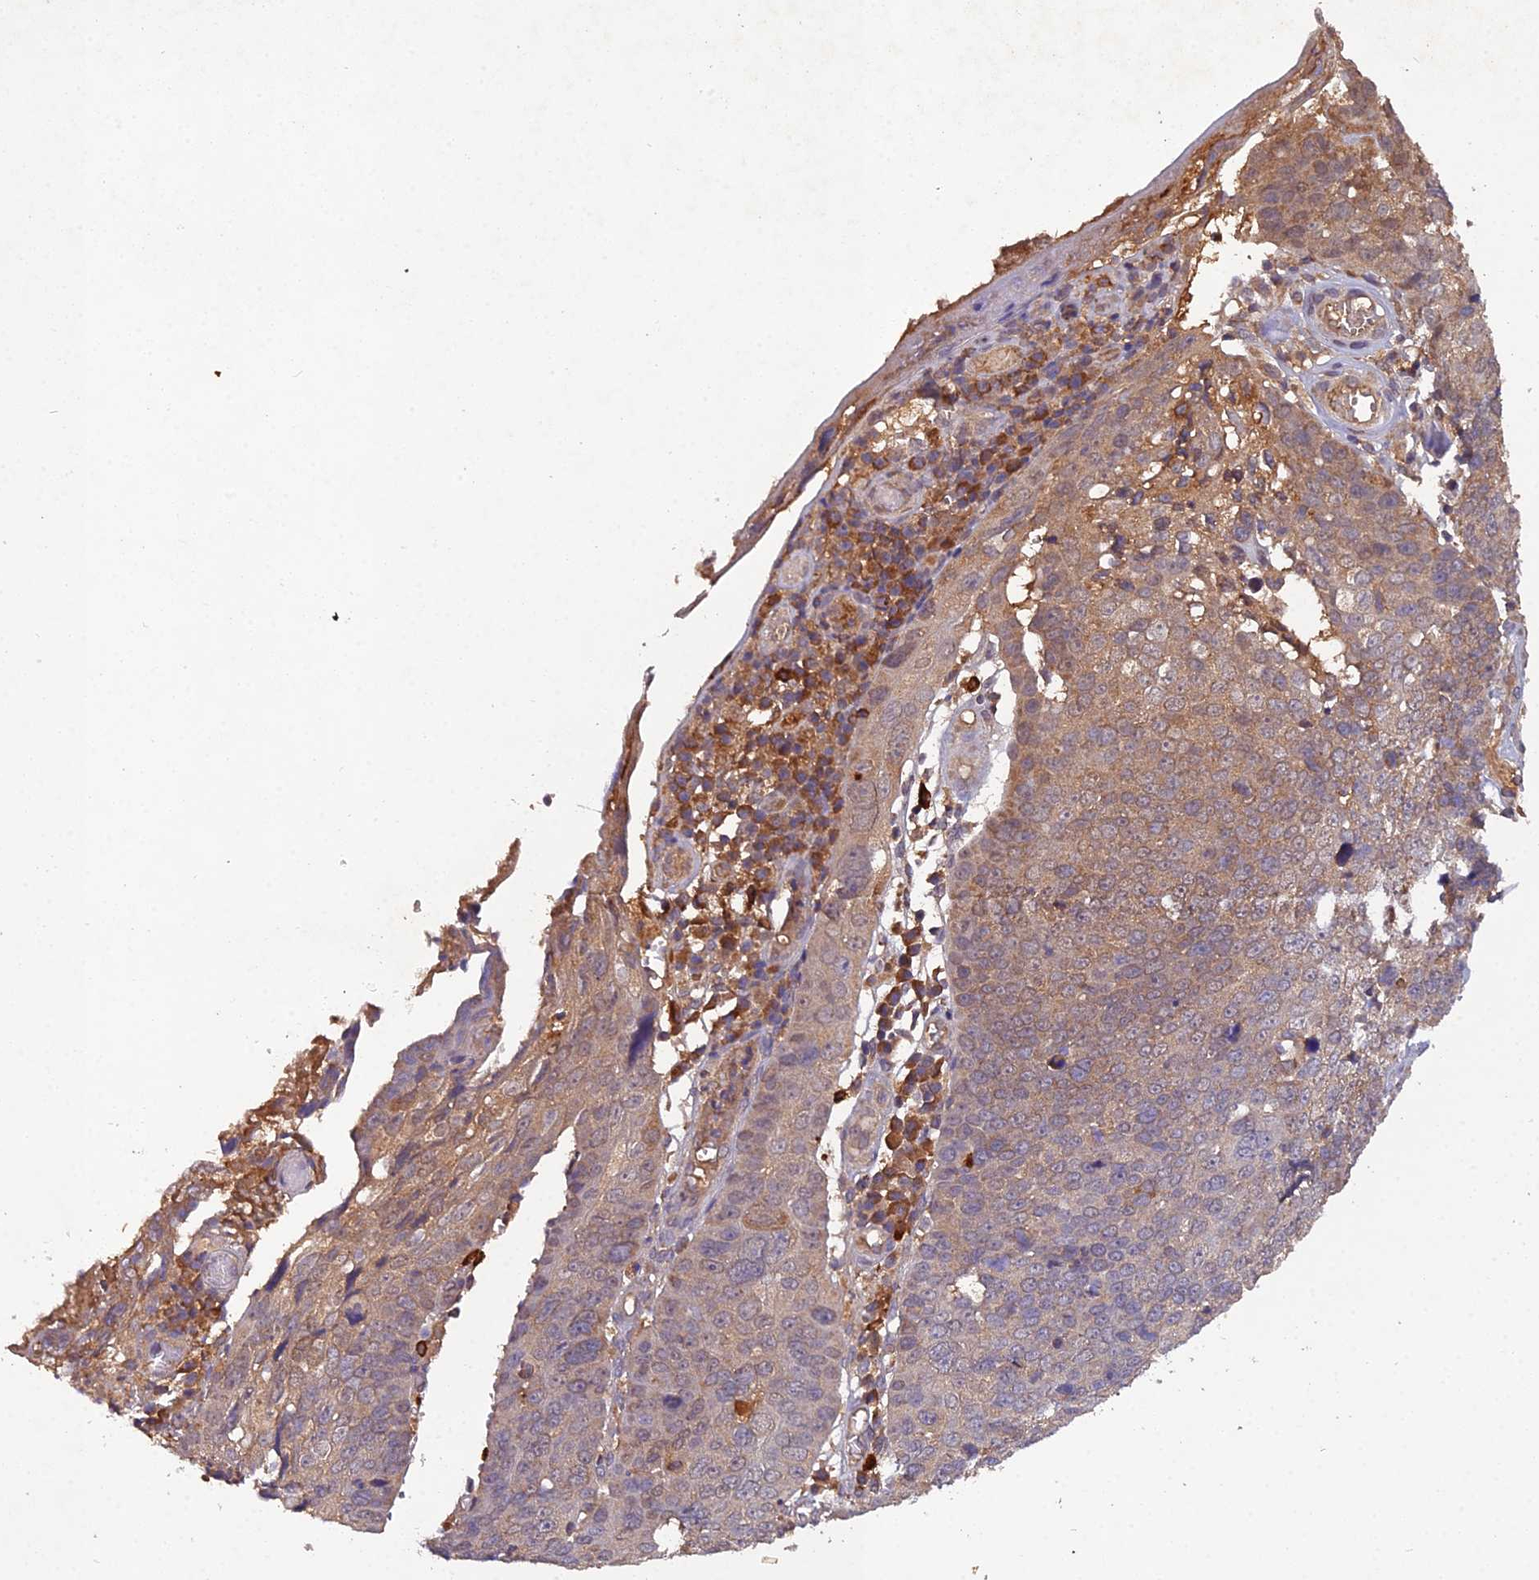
{"staining": {"intensity": "weak", "quantity": "<25%", "location": "cytoplasmic/membranous"}, "tissue": "skin cancer", "cell_type": "Tumor cells", "image_type": "cancer", "snomed": [{"axis": "morphology", "description": "Squamous cell carcinoma, NOS"}, {"axis": "topography", "description": "Skin"}], "caption": "High power microscopy photomicrograph of an IHC photomicrograph of skin squamous cell carcinoma, revealing no significant expression in tumor cells.", "gene": "TMEM258", "patient": {"sex": "male", "age": 71}}